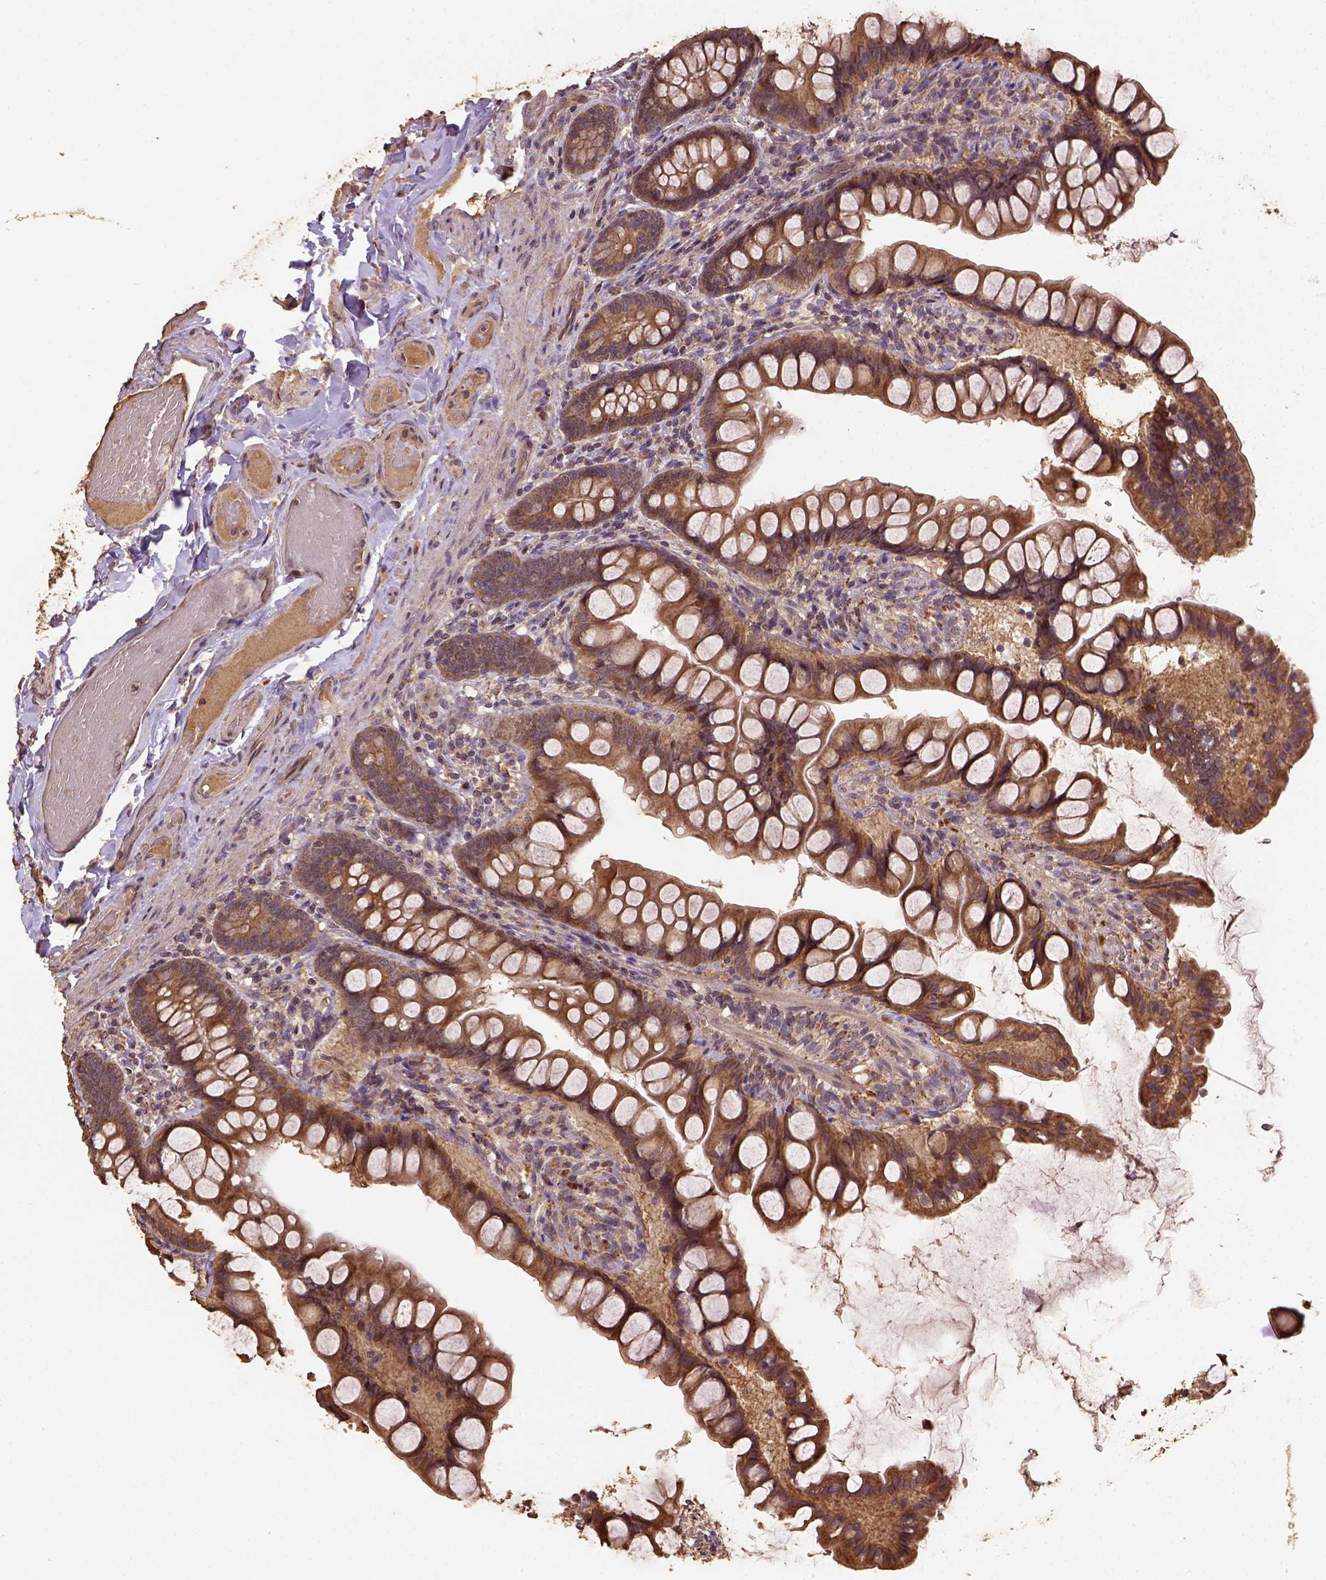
{"staining": {"intensity": "moderate", "quantity": ">75%", "location": "cytoplasmic/membranous"}, "tissue": "small intestine", "cell_type": "Glandular cells", "image_type": "normal", "snomed": [{"axis": "morphology", "description": "Normal tissue, NOS"}, {"axis": "topography", "description": "Small intestine"}], "caption": "Moderate cytoplasmic/membranous positivity is seen in about >75% of glandular cells in normal small intestine.", "gene": "ATP1B3", "patient": {"sex": "male", "age": 70}}